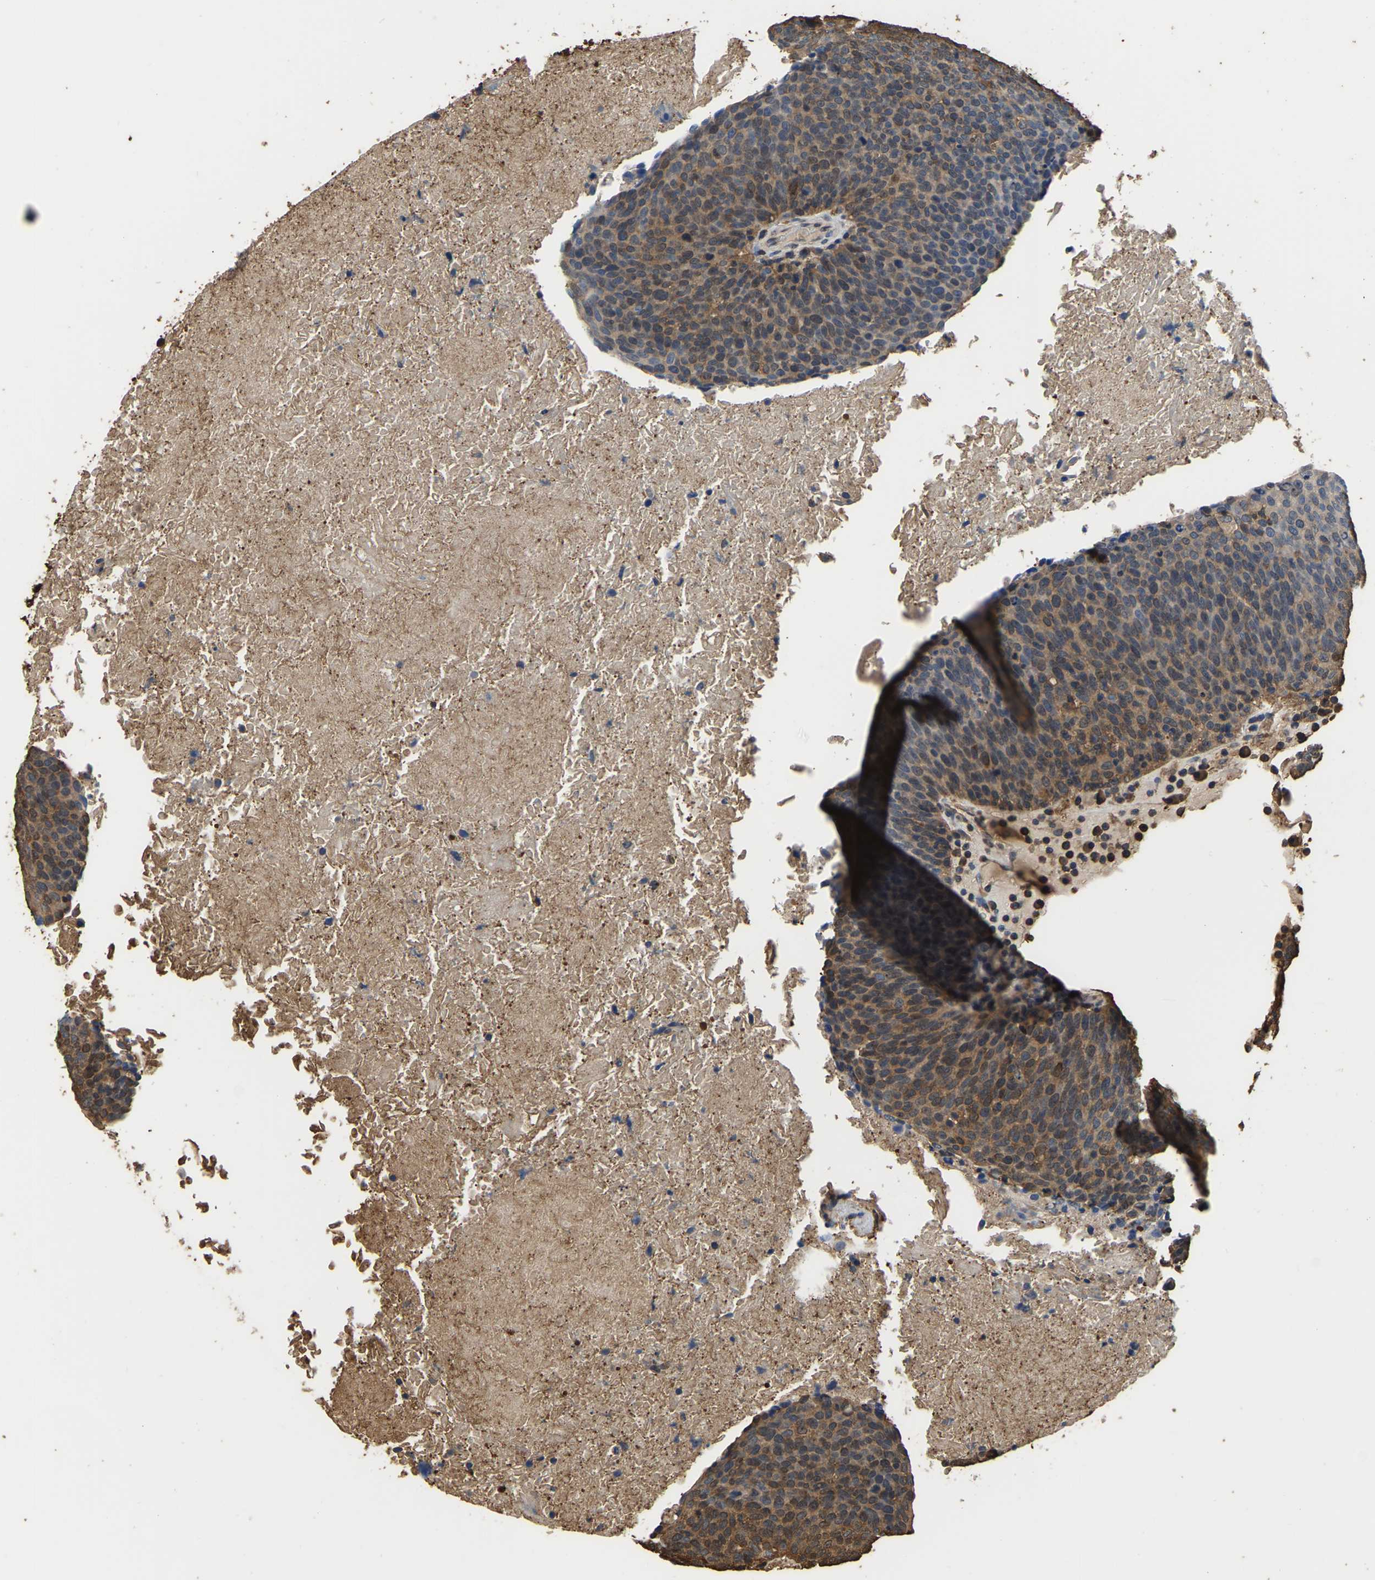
{"staining": {"intensity": "moderate", "quantity": ">75%", "location": "cytoplasmic/membranous"}, "tissue": "head and neck cancer", "cell_type": "Tumor cells", "image_type": "cancer", "snomed": [{"axis": "morphology", "description": "Squamous cell carcinoma, NOS"}, {"axis": "morphology", "description": "Squamous cell carcinoma, metastatic, NOS"}, {"axis": "topography", "description": "Lymph node"}, {"axis": "topography", "description": "Head-Neck"}], "caption": "Protein expression by immunohistochemistry (IHC) exhibits moderate cytoplasmic/membranous expression in approximately >75% of tumor cells in head and neck cancer. (DAB (3,3'-diaminobenzidine) IHC, brown staining for protein, blue staining for nuclei).", "gene": "LDHB", "patient": {"sex": "male", "age": 62}}